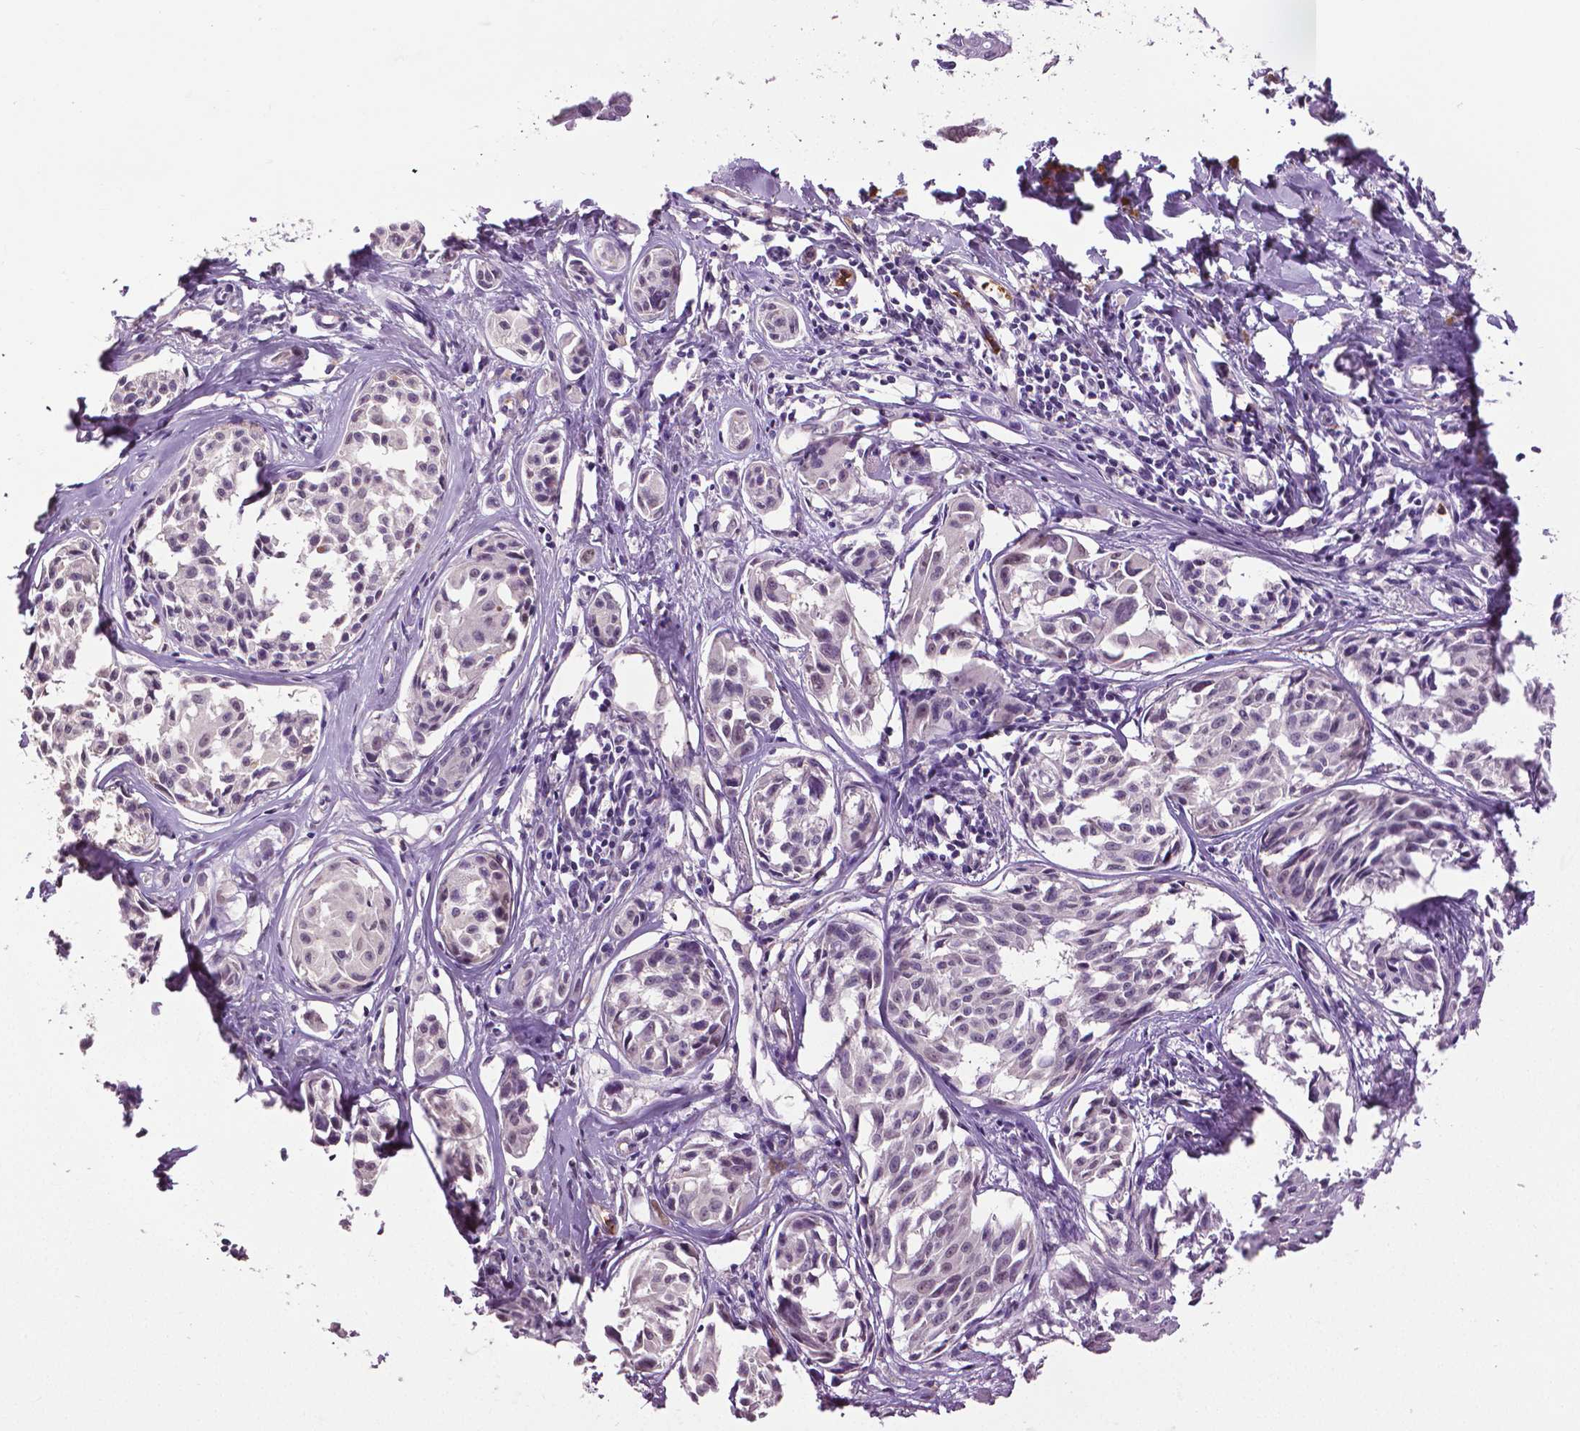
{"staining": {"intensity": "negative", "quantity": "none", "location": "none"}, "tissue": "melanoma", "cell_type": "Tumor cells", "image_type": "cancer", "snomed": [{"axis": "morphology", "description": "Malignant melanoma, NOS"}, {"axis": "topography", "description": "Skin"}], "caption": "Tumor cells are negative for brown protein staining in malignant melanoma.", "gene": "PTPN5", "patient": {"sex": "male", "age": 51}}